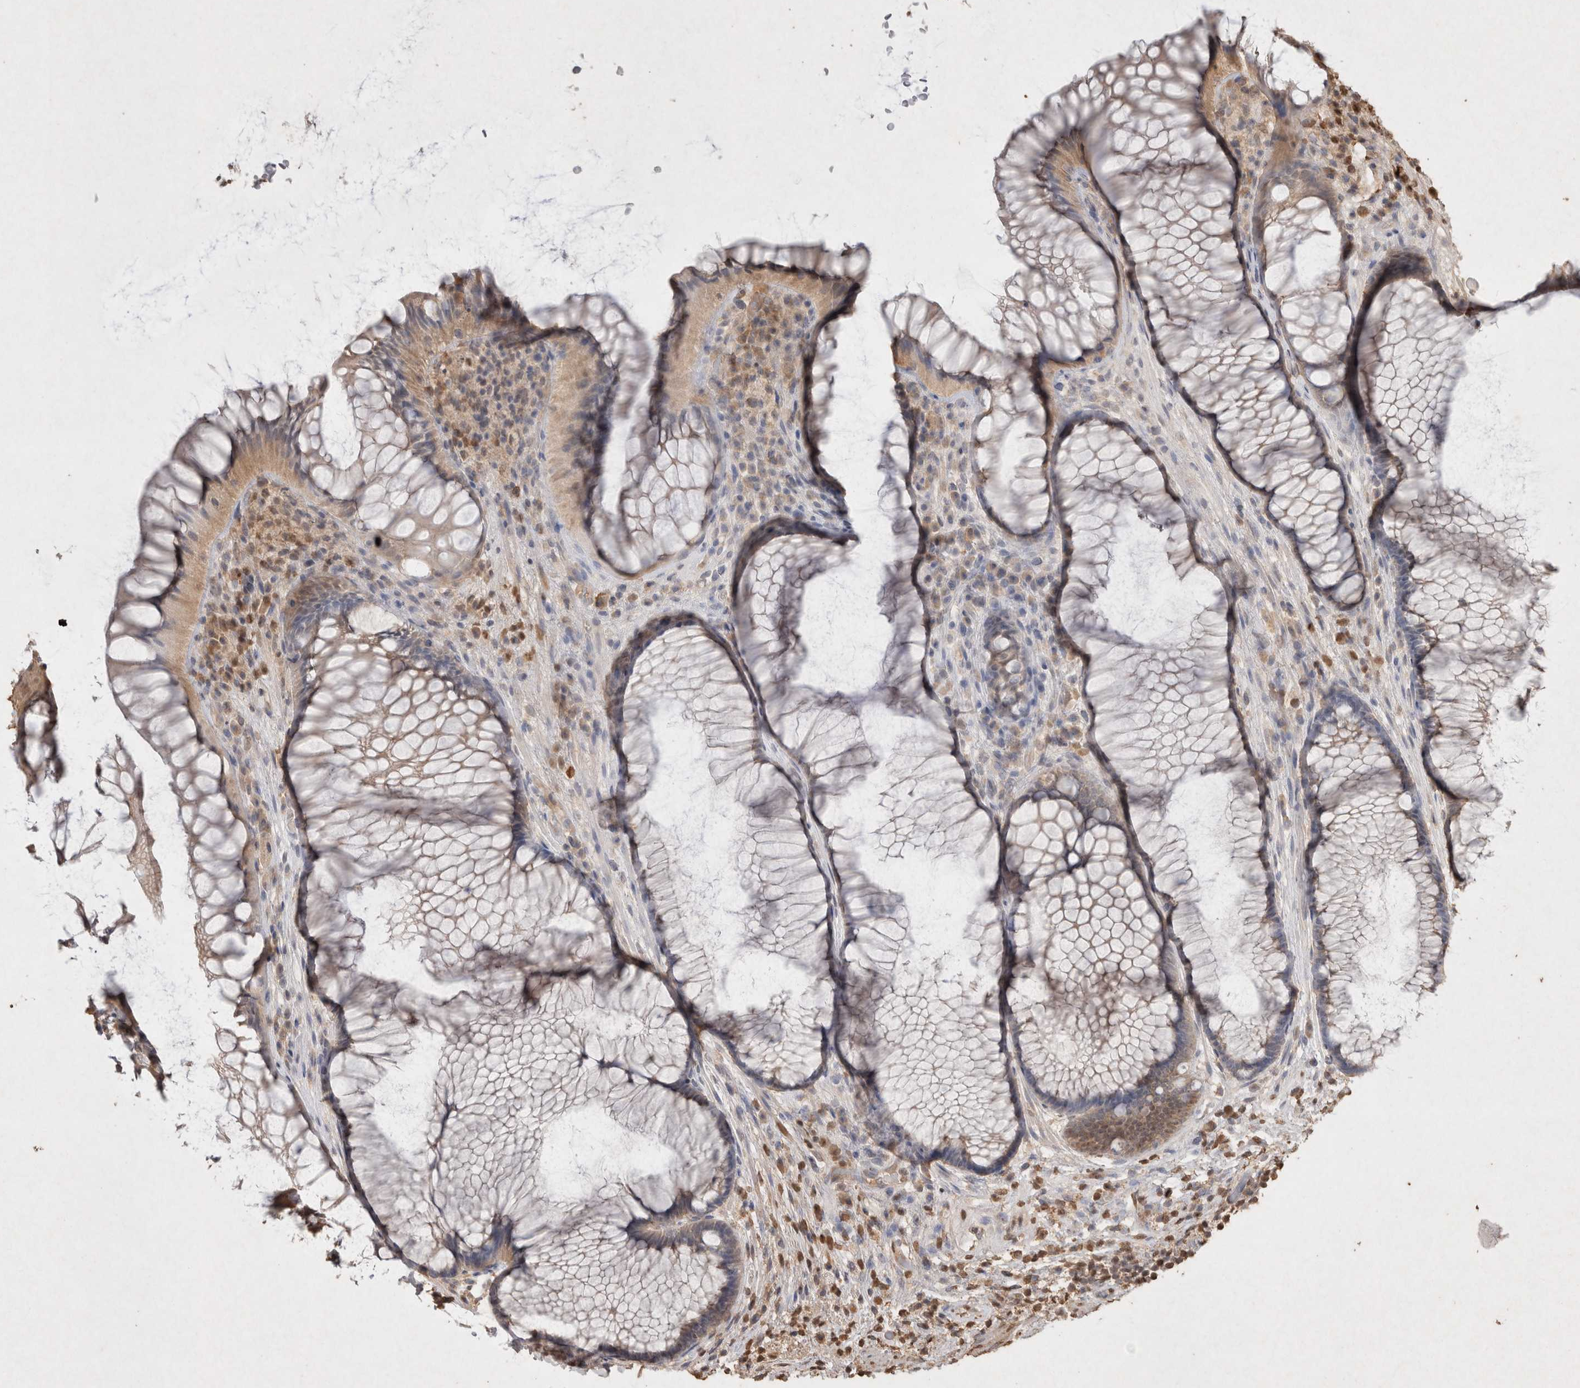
{"staining": {"intensity": "weak", "quantity": "25%-75%", "location": "cytoplasmic/membranous"}, "tissue": "rectum", "cell_type": "Glandular cells", "image_type": "normal", "snomed": [{"axis": "morphology", "description": "Normal tissue, NOS"}, {"axis": "topography", "description": "Rectum"}], "caption": "This histopathology image shows immunohistochemistry (IHC) staining of normal rectum, with low weak cytoplasmic/membranous staining in approximately 25%-75% of glandular cells.", "gene": "MLX", "patient": {"sex": "male", "age": 51}}